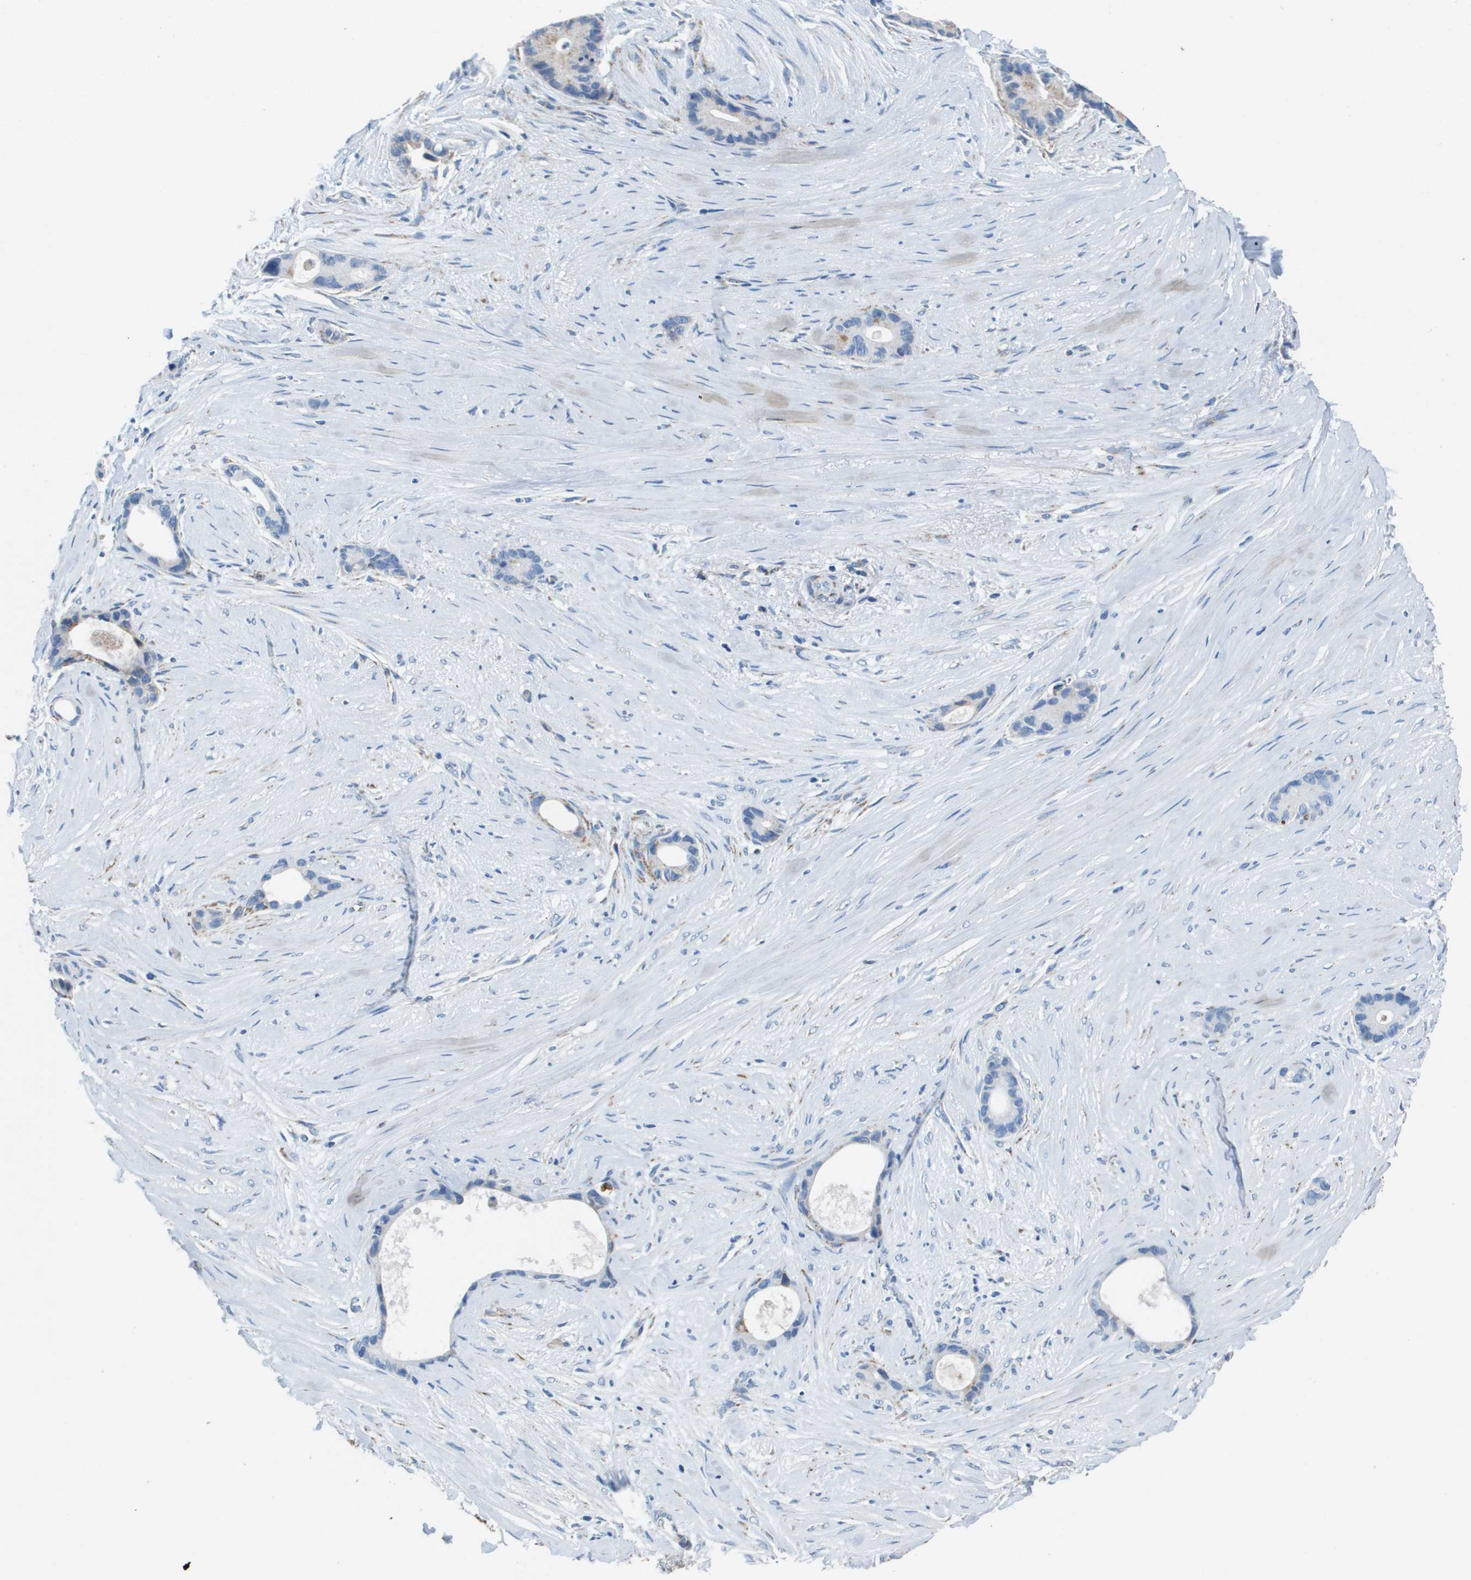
{"staining": {"intensity": "weak", "quantity": "25%-75%", "location": "cytoplasmic/membranous"}, "tissue": "liver cancer", "cell_type": "Tumor cells", "image_type": "cancer", "snomed": [{"axis": "morphology", "description": "Cholangiocarcinoma"}, {"axis": "topography", "description": "Liver"}], "caption": "Protein positivity by IHC reveals weak cytoplasmic/membranous positivity in about 25%-75% of tumor cells in liver cholangiocarcinoma.", "gene": "ATP5F1B", "patient": {"sex": "female", "age": 55}}